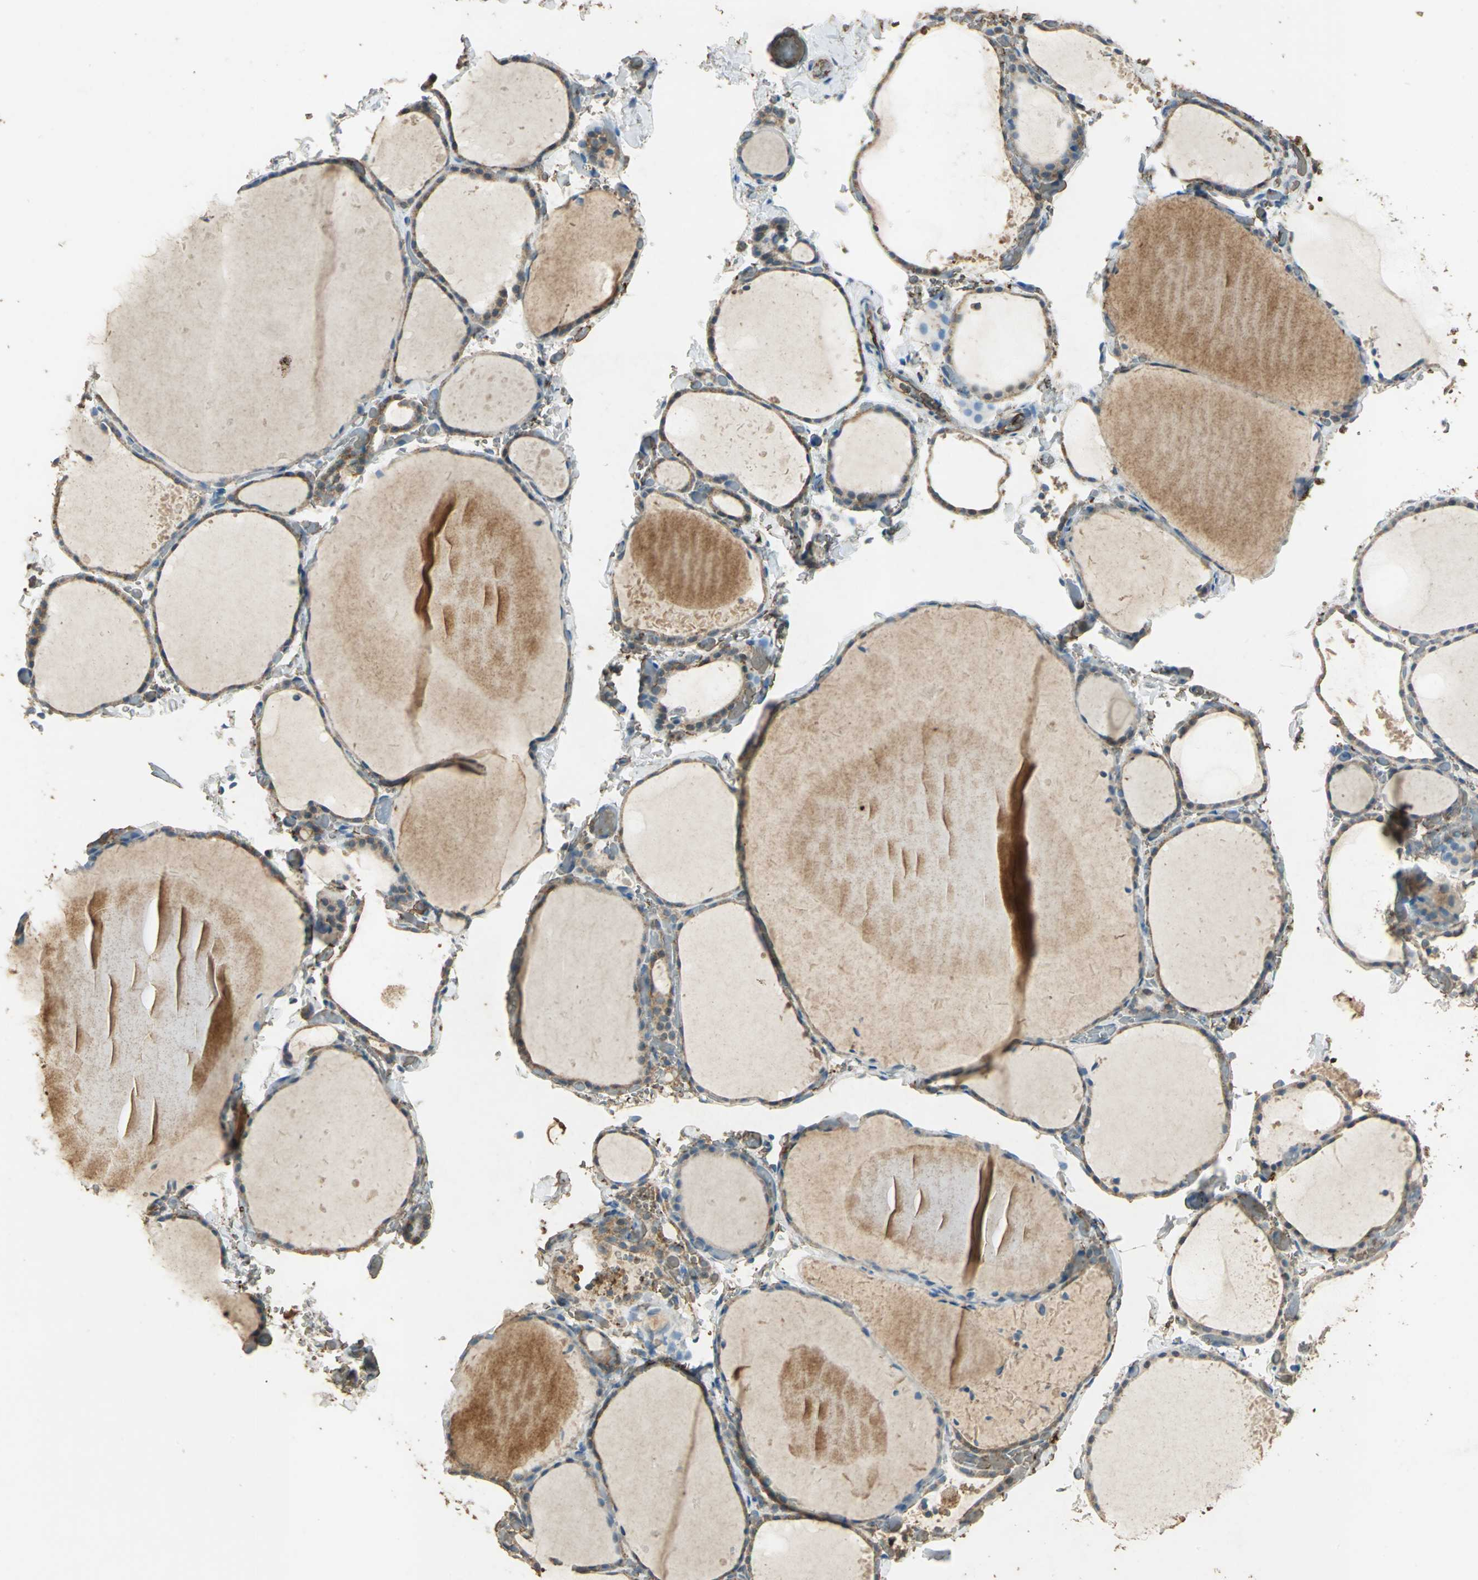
{"staining": {"intensity": "strong", "quantity": "25%-75%", "location": "cytoplasmic/membranous"}, "tissue": "thyroid gland", "cell_type": "Glandular cells", "image_type": "normal", "snomed": [{"axis": "morphology", "description": "Normal tissue, NOS"}, {"axis": "topography", "description": "Thyroid gland"}], "caption": "Strong cytoplasmic/membranous protein positivity is identified in about 25%-75% of glandular cells in thyroid gland. The staining was performed using DAB, with brown indicating positive protein expression. Nuclei are stained blue with hematoxylin.", "gene": "TRAPPC2", "patient": {"sex": "female", "age": 22}}